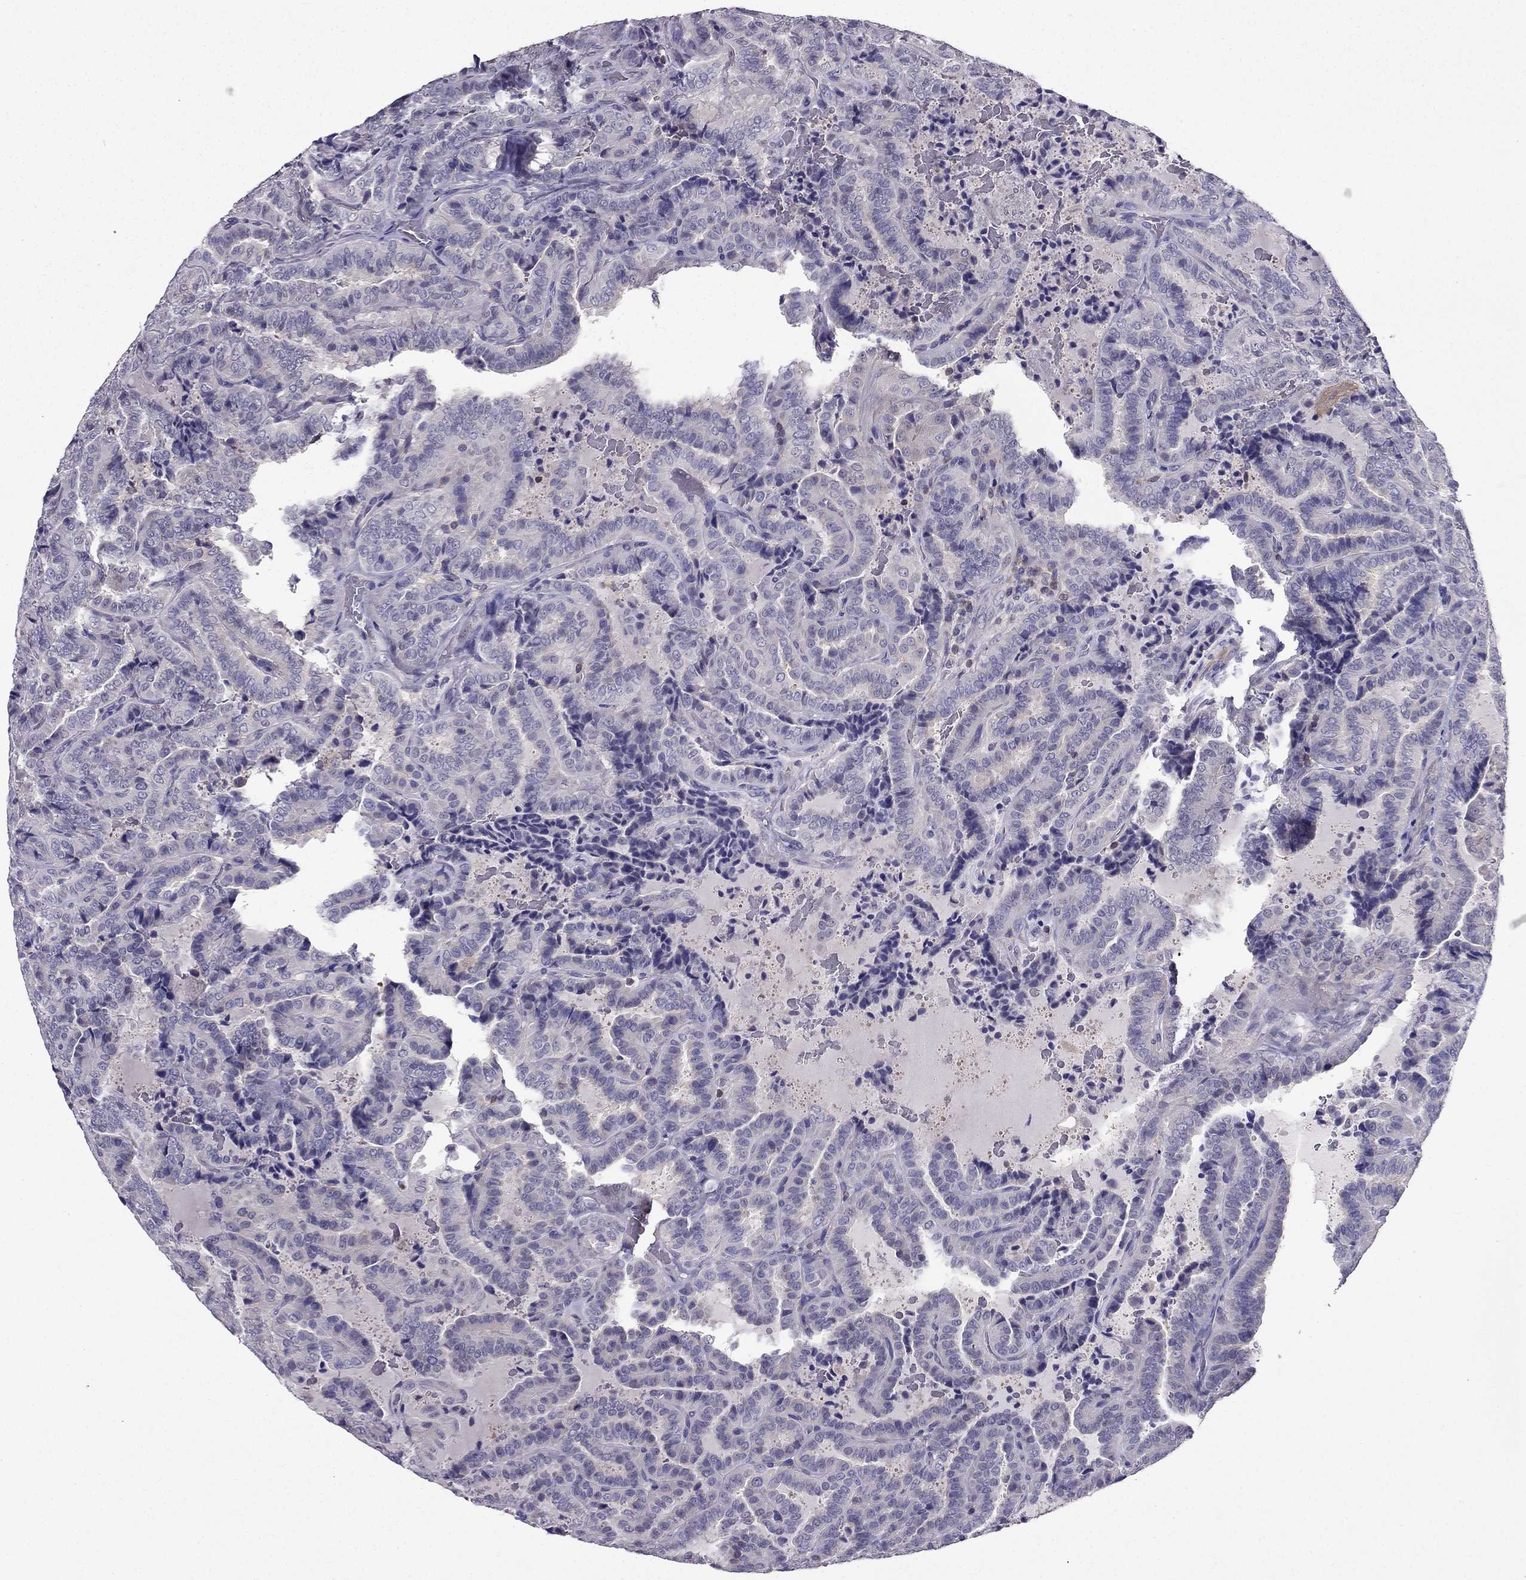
{"staining": {"intensity": "negative", "quantity": "none", "location": "none"}, "tissue": "thyroid cancer", "cell_type": "Tumor cells", "image_type": "cancer", "snomed": [{"axis": "morphology", "description": "Papillary adenocarcinoma, NOS"}, {"axis": "topography", "description": "Thyroid gland"}], "caption": "This is a image of IHC staining of papillary adenocarcinoma (thyroid), which shows no positivity in tumor cells. (IHC, brightfield microscopy, high magnification).", "gene": "AAK1", "patient": {"sex": "female", "age": 39}}